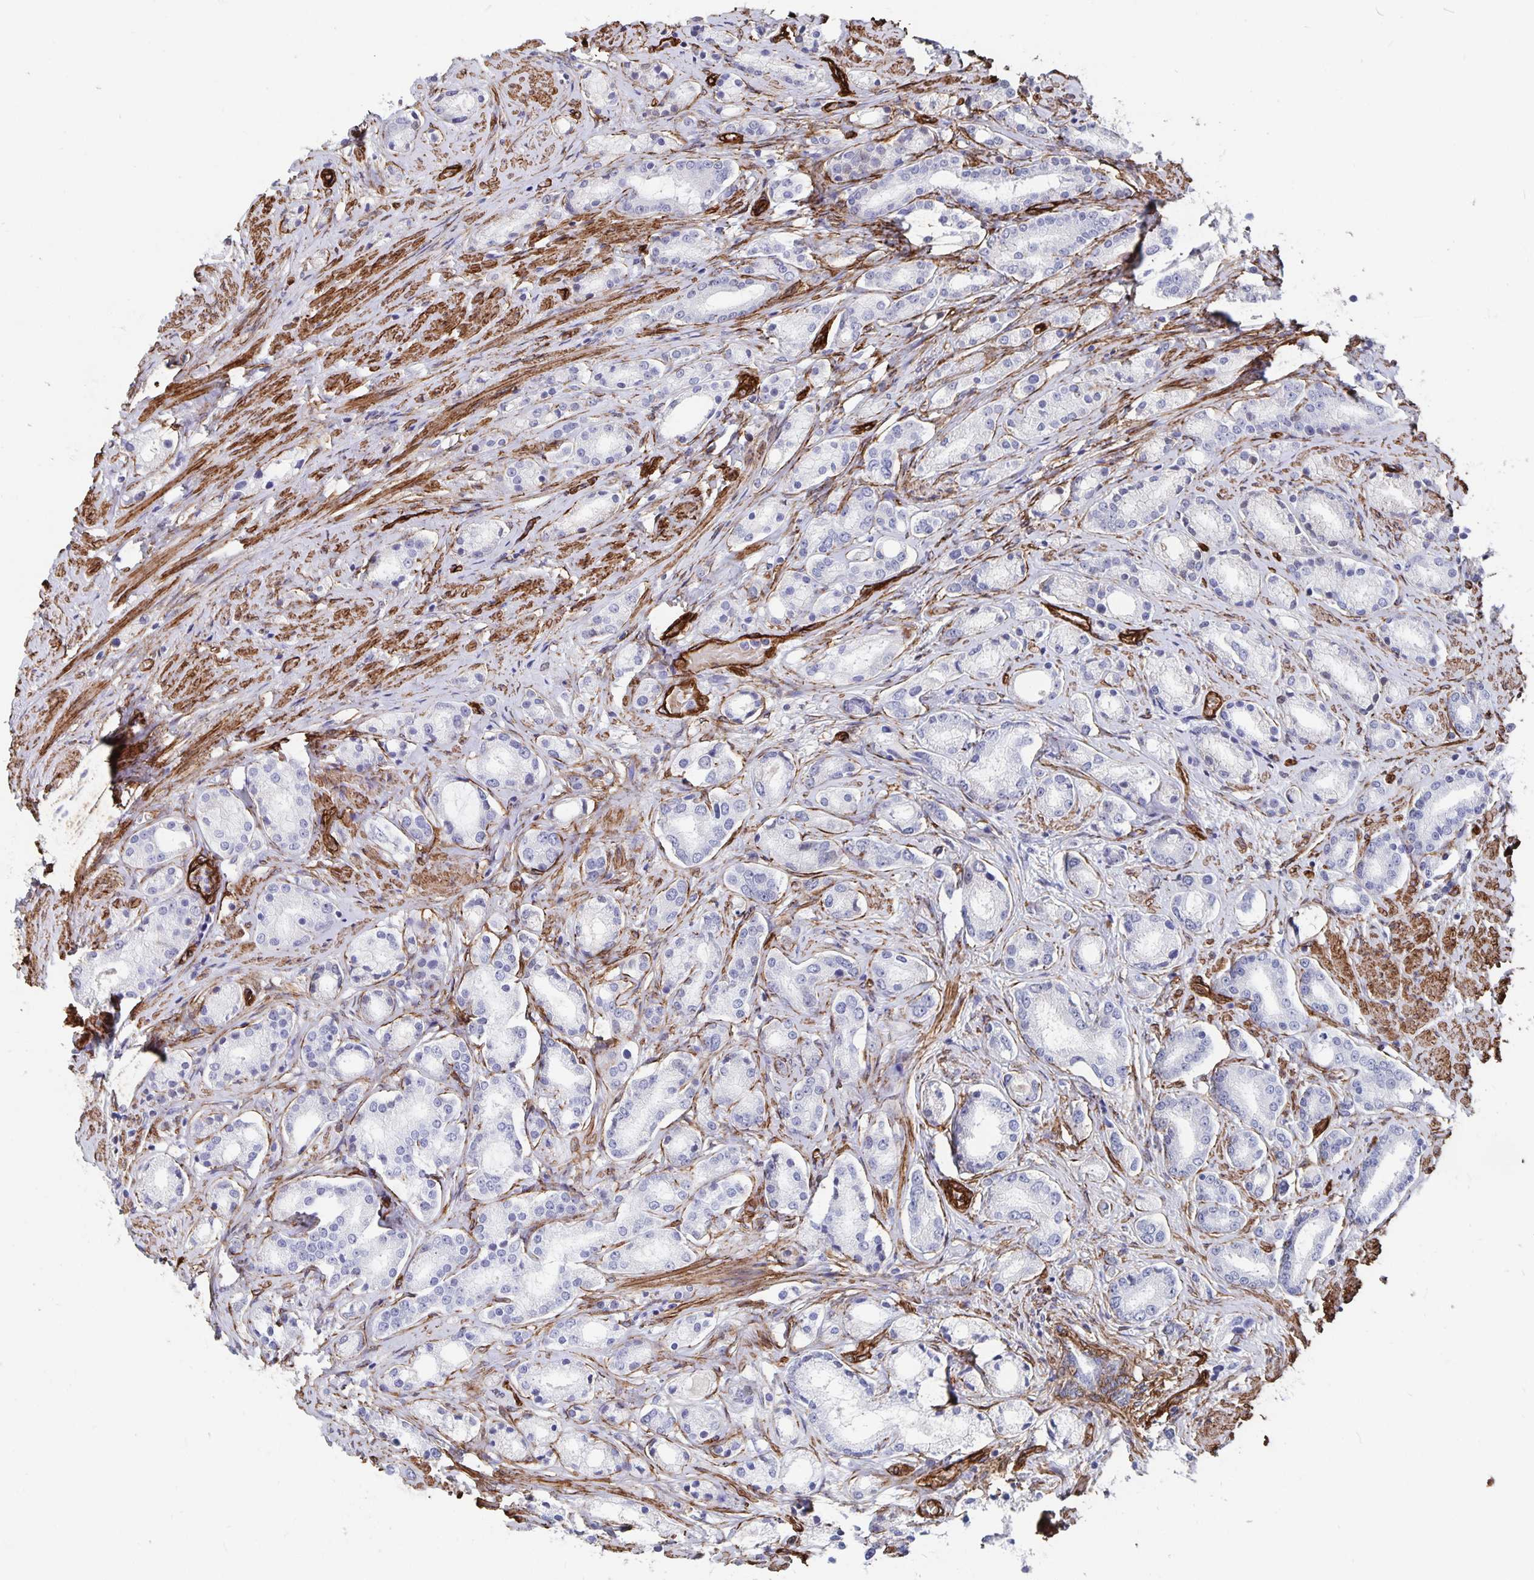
{"staining": {"intensity": "negative", "quantity": "none", "location": "none"}, "tissue": "prostate cancer", "cell_type": "Tumor cells", "image_type": "cancer", "snomed": [{"axis": "morphology", "description": "Adenocarcinoma, High grade"}, {"axis": "topography", "description": "Prostate"}], "caption": "Tumor cells are negative for brown protein staining in prostate cancer. (Stains: DAB IHC with hematoxylin counter stain, Microscopy: brightfield microscopy at high magnification).", "gene": "DCHS2", "patient": {"sex": "male", "age": 63}}